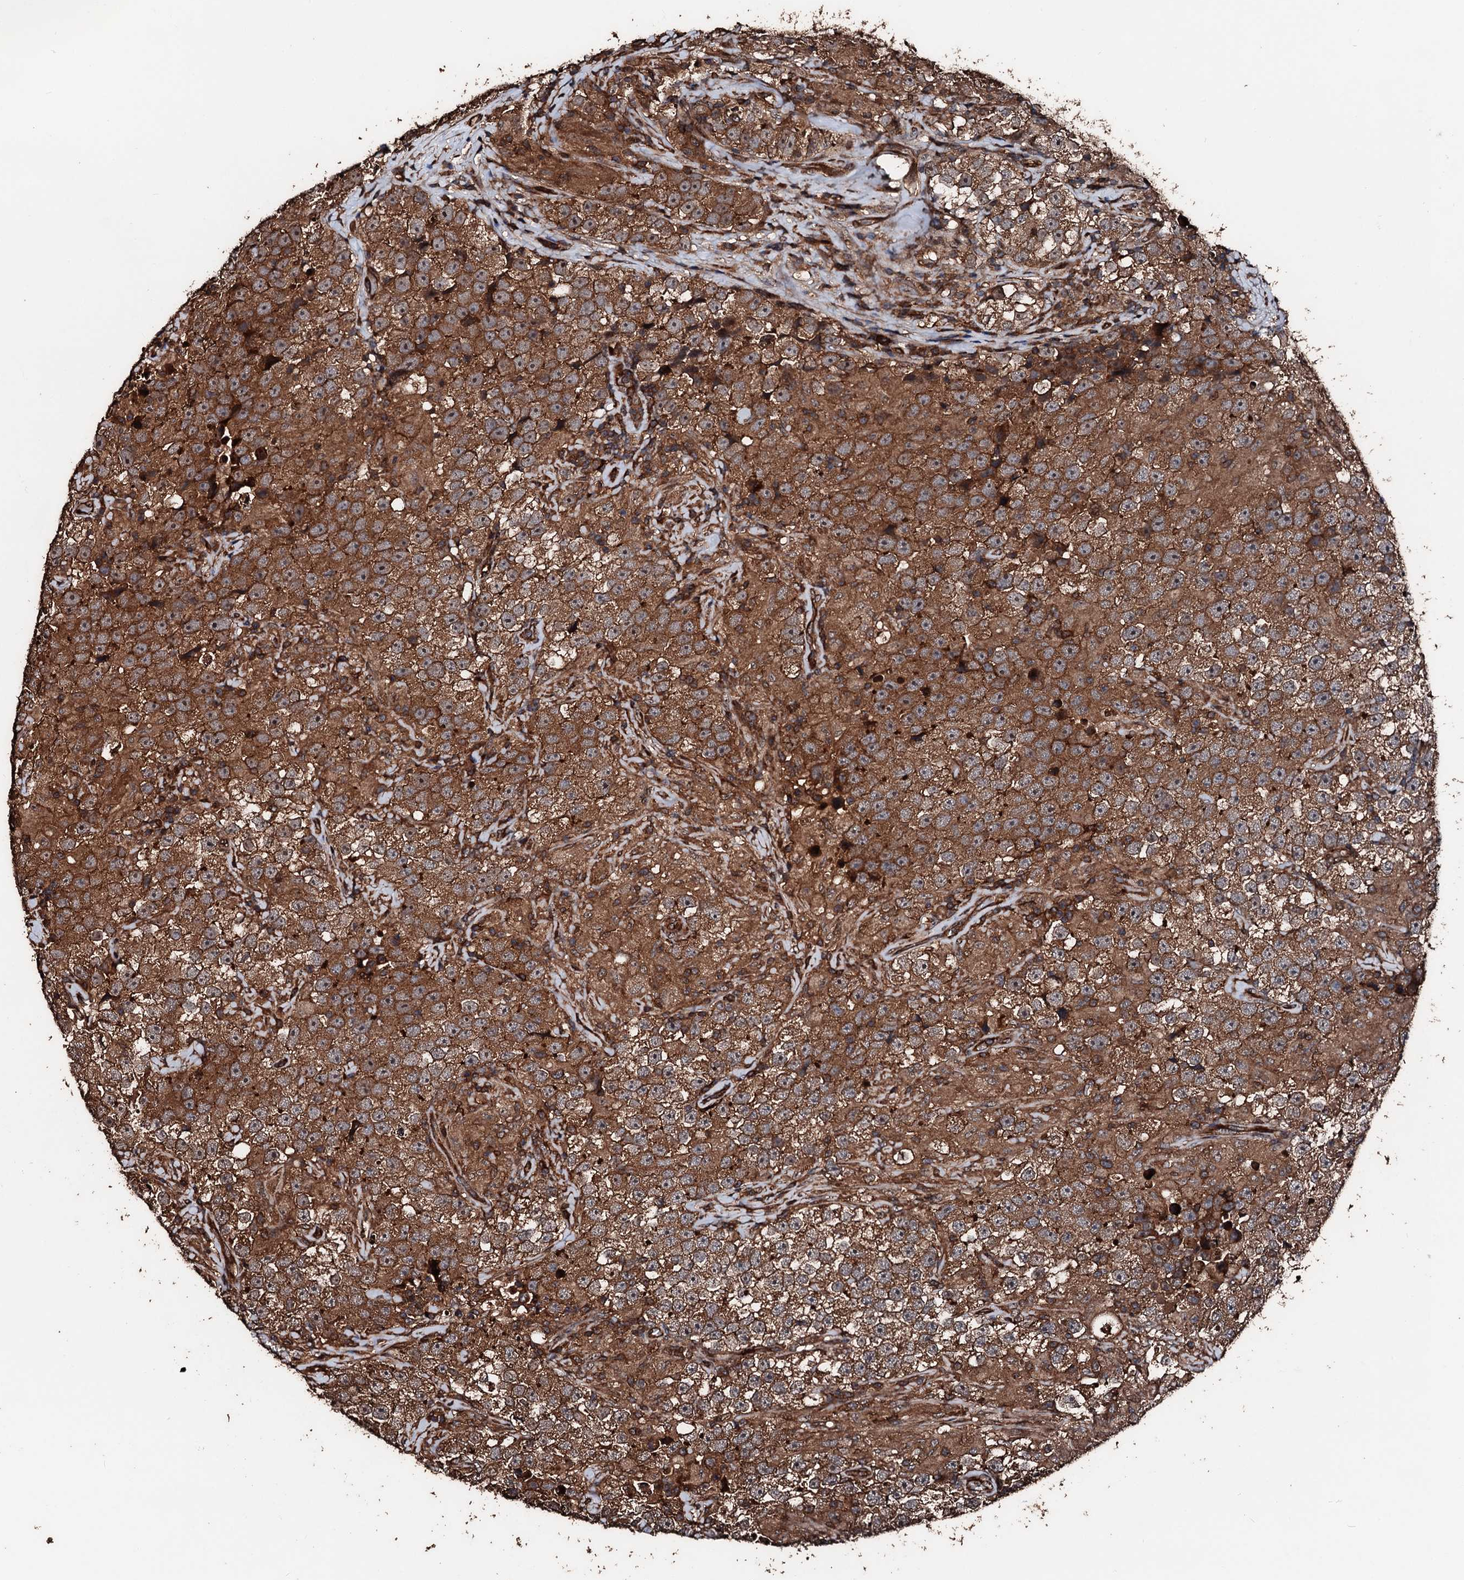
{"staining": {"intensity": "strong", "quantity": ">75%", "location": "cytoplasmic/membranous"}, "tissue": "testis cancer", "cell_type": "Tumor cells", "image_type": "cancer", "snomed": [{"axis": "morphology", "description": "Seminoma, NOS"}, {"axis": "topography", "description": "Testis"}], "caption": "Protein staining of seminoma (testis) tissue demonstrates strong cytoplasmic/membranous staining in about >75% of tumor cells.", "gene": "KIF18A", "patient": {"sex": "male", "age": 46}}